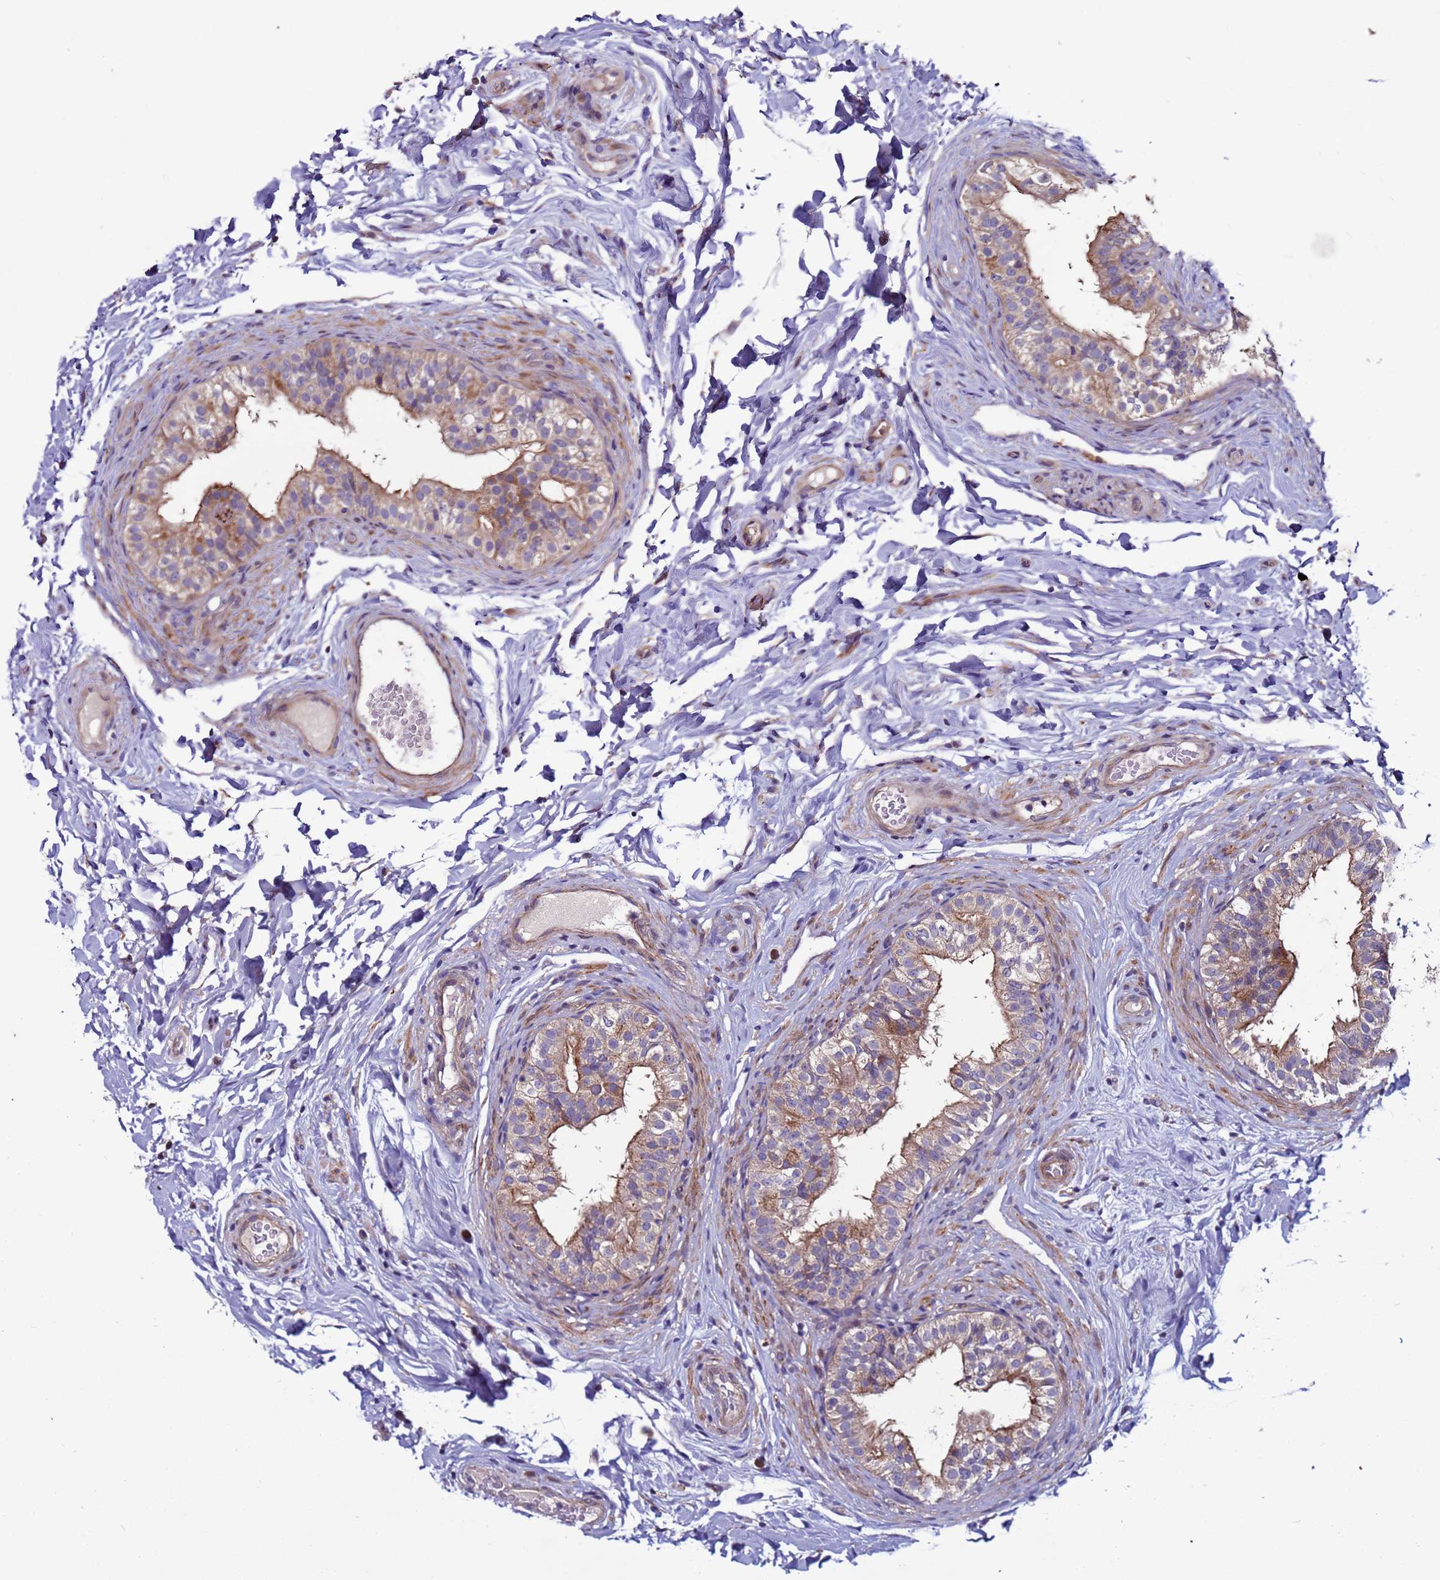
{"staining": {"intensity": "strong", "quantity": "25%-75%", "location": "cytoplasmic/membranous"}, "tissue": "epididymis", "cell_type": "Glandular cells", "image_type": "normal", "snomed": [{"axis": "morphology", "description": "Normal tissue, NOS"}, {"axis": "topography", "description": "Epididymis"}], "caption": "Strong cytoplasmic/membranous expression for a protein is seen in approximately 25%-75% of glandular cells of benign epididymis using immunohistochemistry.", "gene": "GAREM1", "patient": {"sex": "male", "age": 49}}